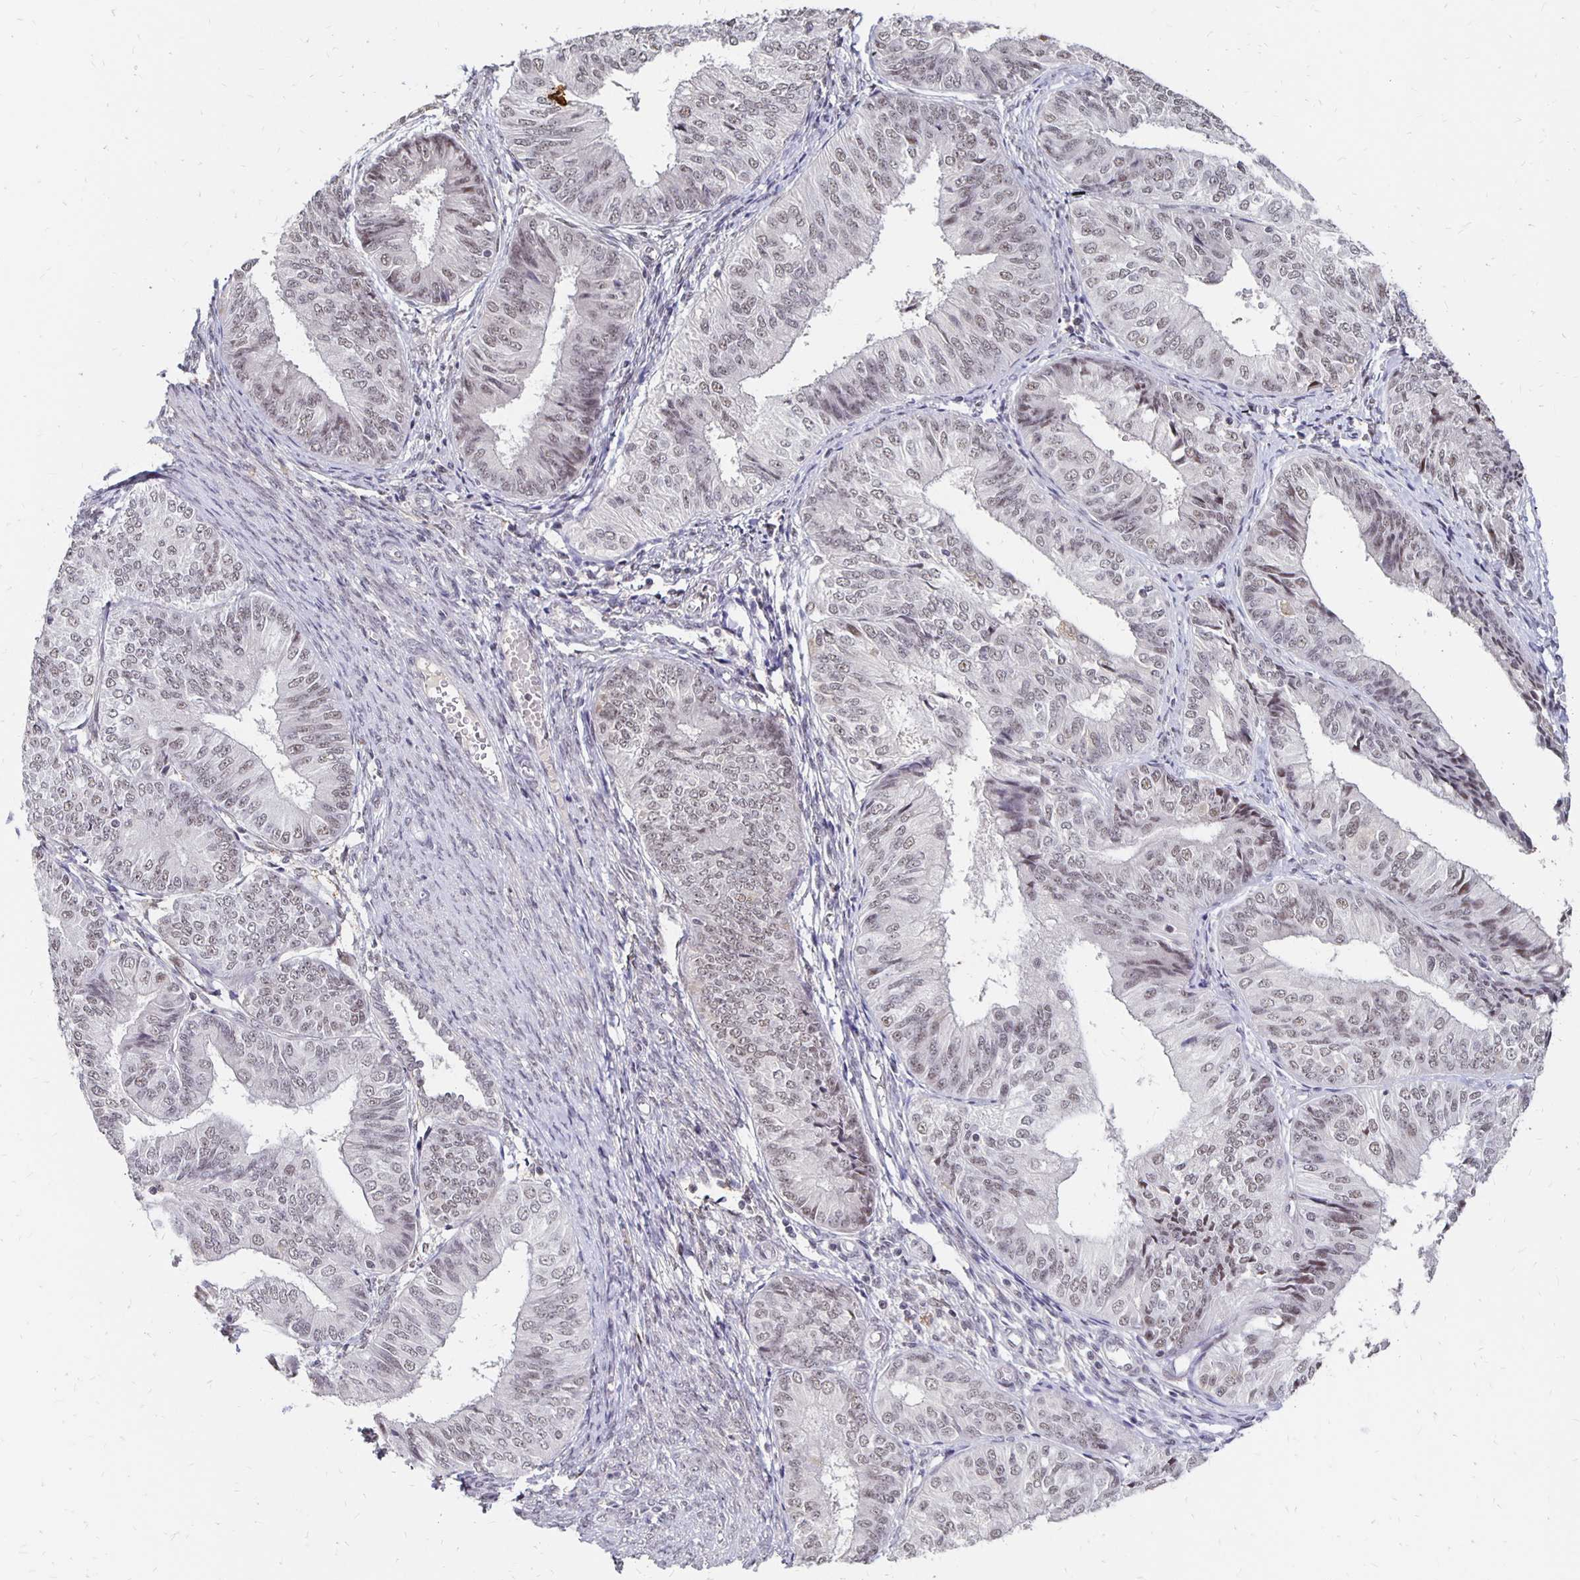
{"staining": {"intensity": "weak", "quantity": "25%-75%", "location": "nuclear"}, "tissue": "endometrial cancer", "cell_type": "Tumor cells", "image_type": "cancer", "snomed": [{"axis": "morphology", "description": "Adenocarcinoma, NOS"}, {"axis": "topography", "description": "Endometrium"}], "caption": "A low amount of weak nuclear positivity is appreciated in about 25%-75% of tumor cells in adenocarcinoma (endometrial) tissue.", "gene": "CLASRP", "patient": {"sex": "female", "age": 58}}